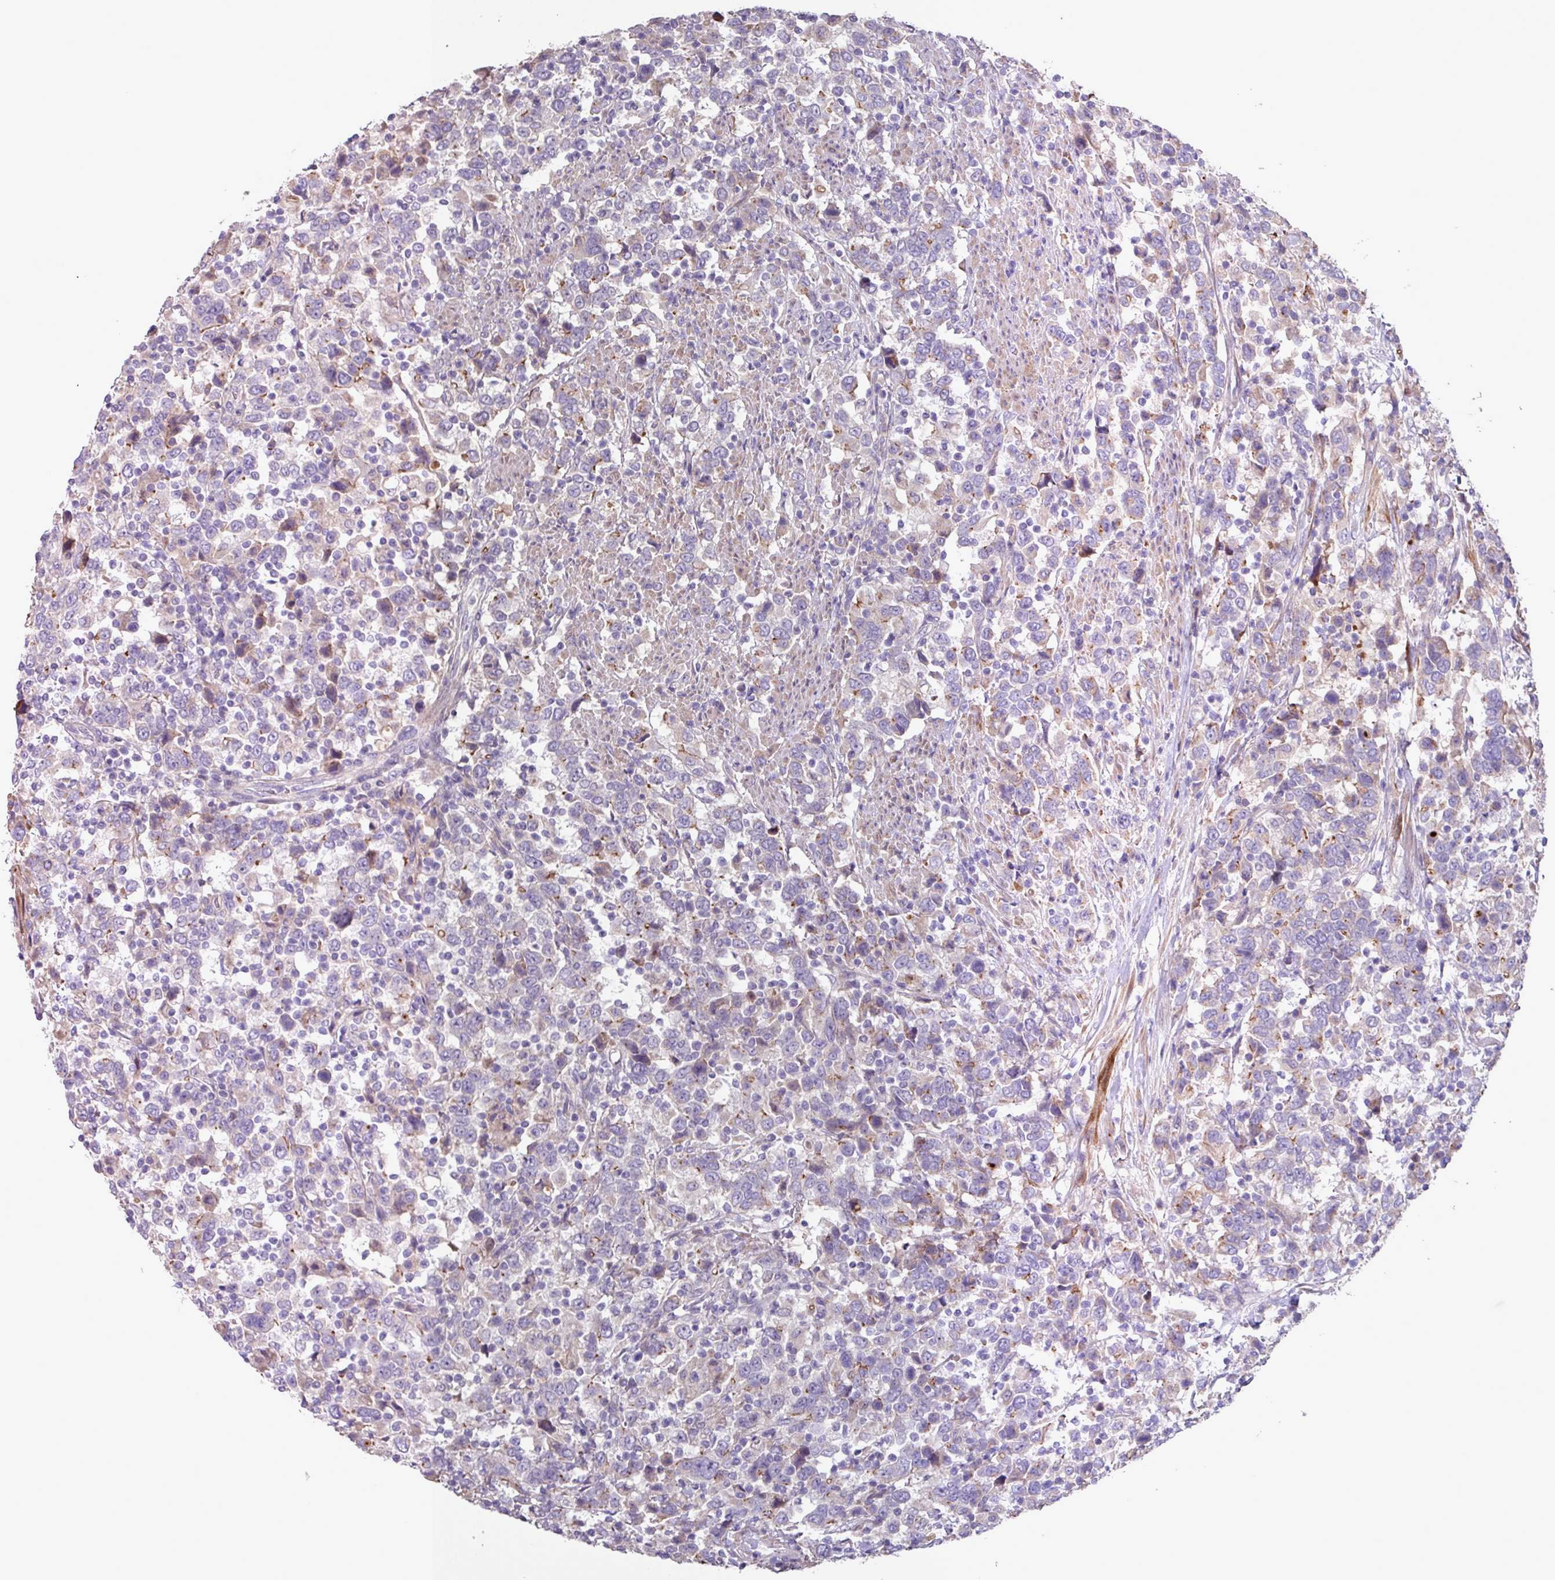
{"staining": {"intensity": "negative", "quantity": "none", "location": "none"}, "tissue": "urothelial cancer", "cell_type": "Tumor cells", "image_type": "cancer", "snomed": [{"axis": "morphology", "description": "Urothelial carcinoma, High grade"}, {"axis": "topography", "description": "Urinary bladder"}], "caption": "Human urothelial cancer stained for a protein using immunohistochemistry demonstrates no expression in tumor cells.", "gene": "IQCJ", "patient": {"sex": "male", "age": 61}}